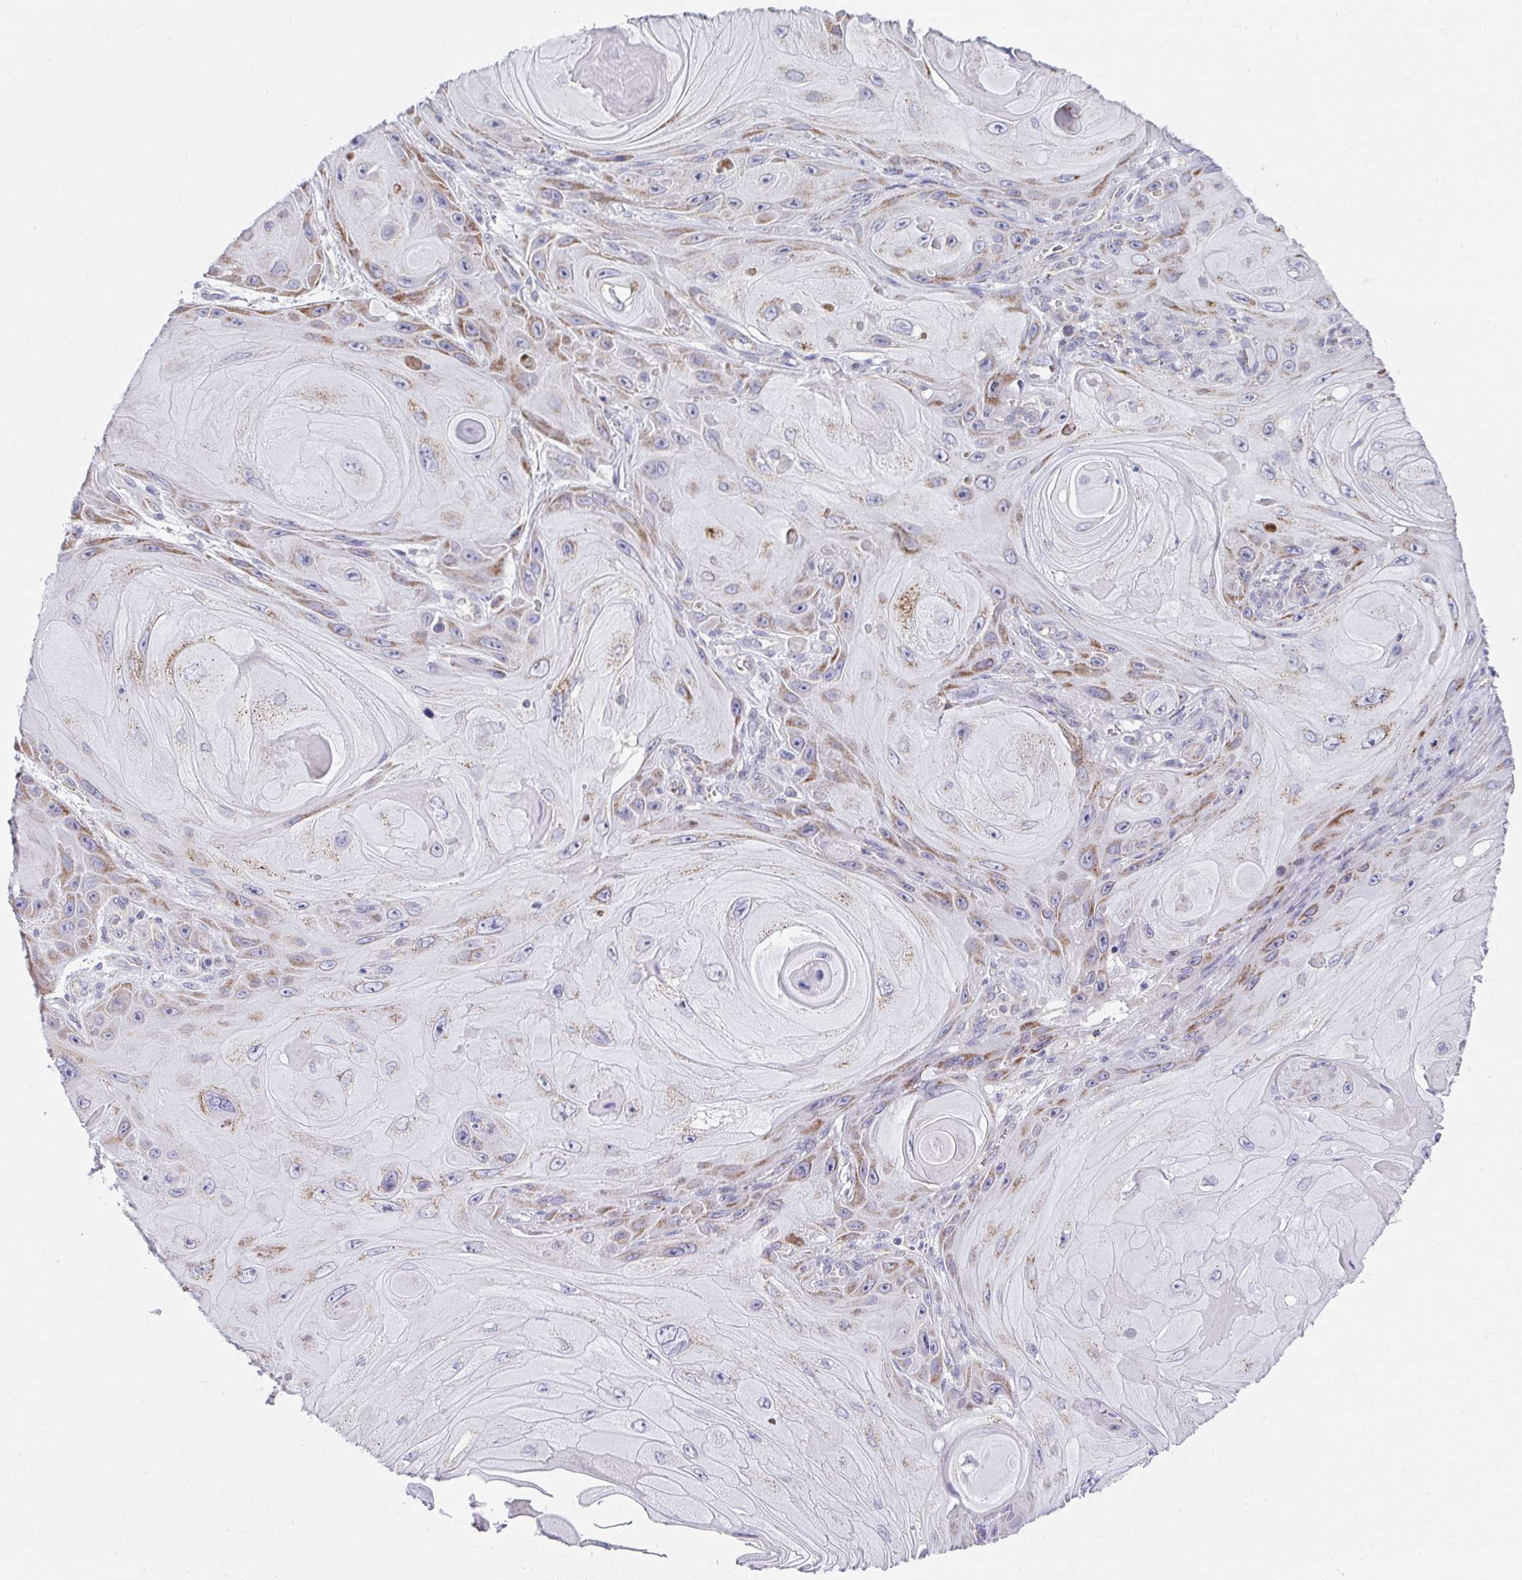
{"staining": {"intensity": "moderate", "quantity": "25%-75%", "location": "cytoplasmic/membranous"}, "tissue": "skin cancer", "cell_type": "Tumor cells", "image_type": "cancer", "snomed": [{"axis": "morphology", "description": "Squamous cell carcinoma, NOS"}, {"axis": "topography", "description": "Skin"}], "caption": "Immunohistochemistry (DAB (3,3'-diaminobenzidine)) staining of skin cancer reveals moderate cytoplasmic/membranous protein positivity in approximately 25%-75% of tumor cells.", "gene": "PRRG3", "patient": {"sex": "female", "age": 94}}